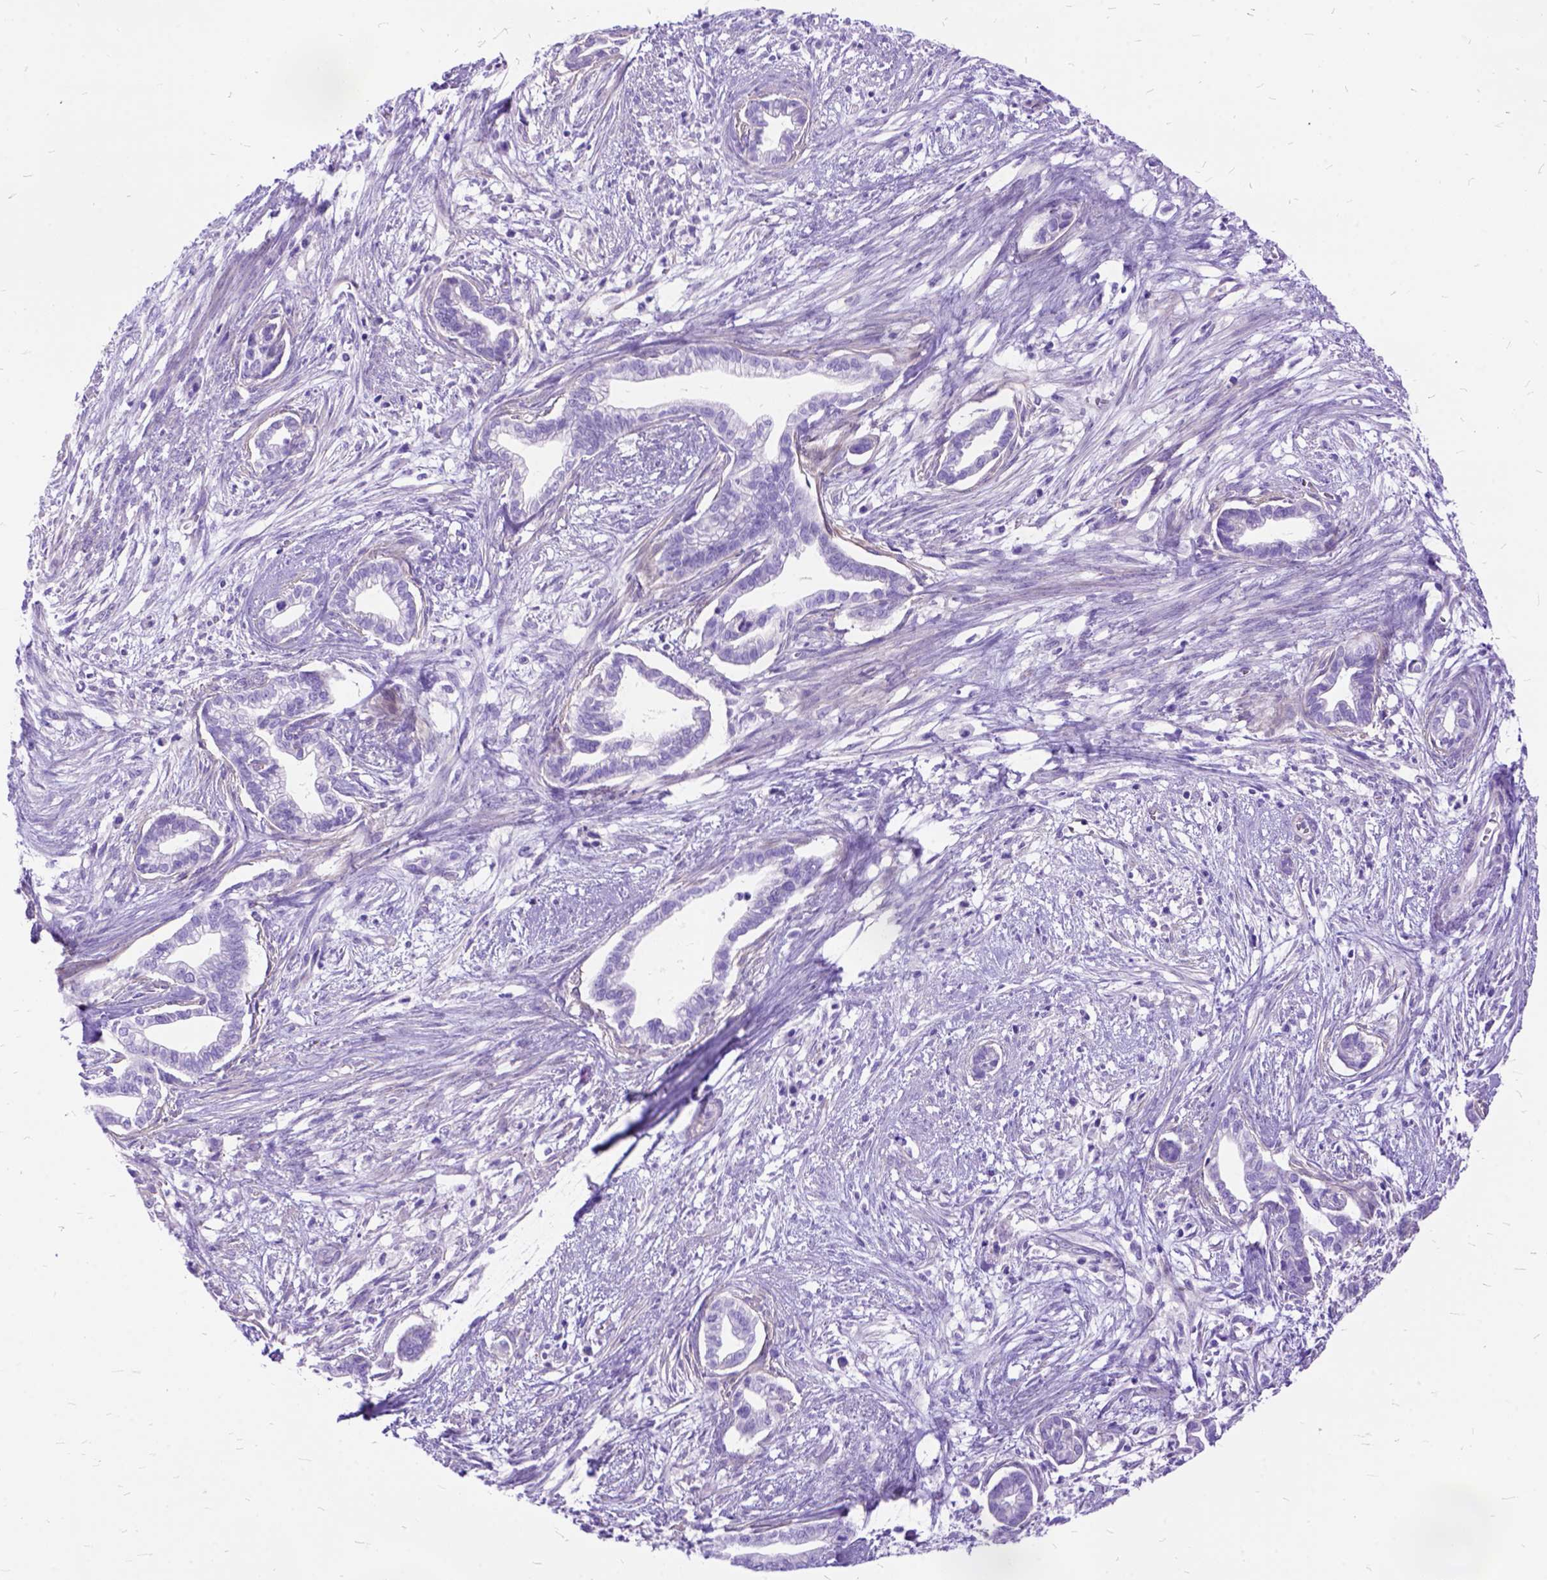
{"staining": {"intensity": "negative", "quantity": "none", "location": "none"}, "tissue": "cervical cancer", "cell_type": "Tumor cells", "image_type": "cancer", "snomed": [{"axis": "morphology", "description": "Adenocarcinoma, NOS"}, {"axis": "topography", "description": "Cervix"}], "caption": "This is an immunohistochemistry micrograph of human cervical adenocarcinoma. There is no expression in tumor cells.", "gene": "ARL9", "patient": {"sex": "female", "age": 62}}